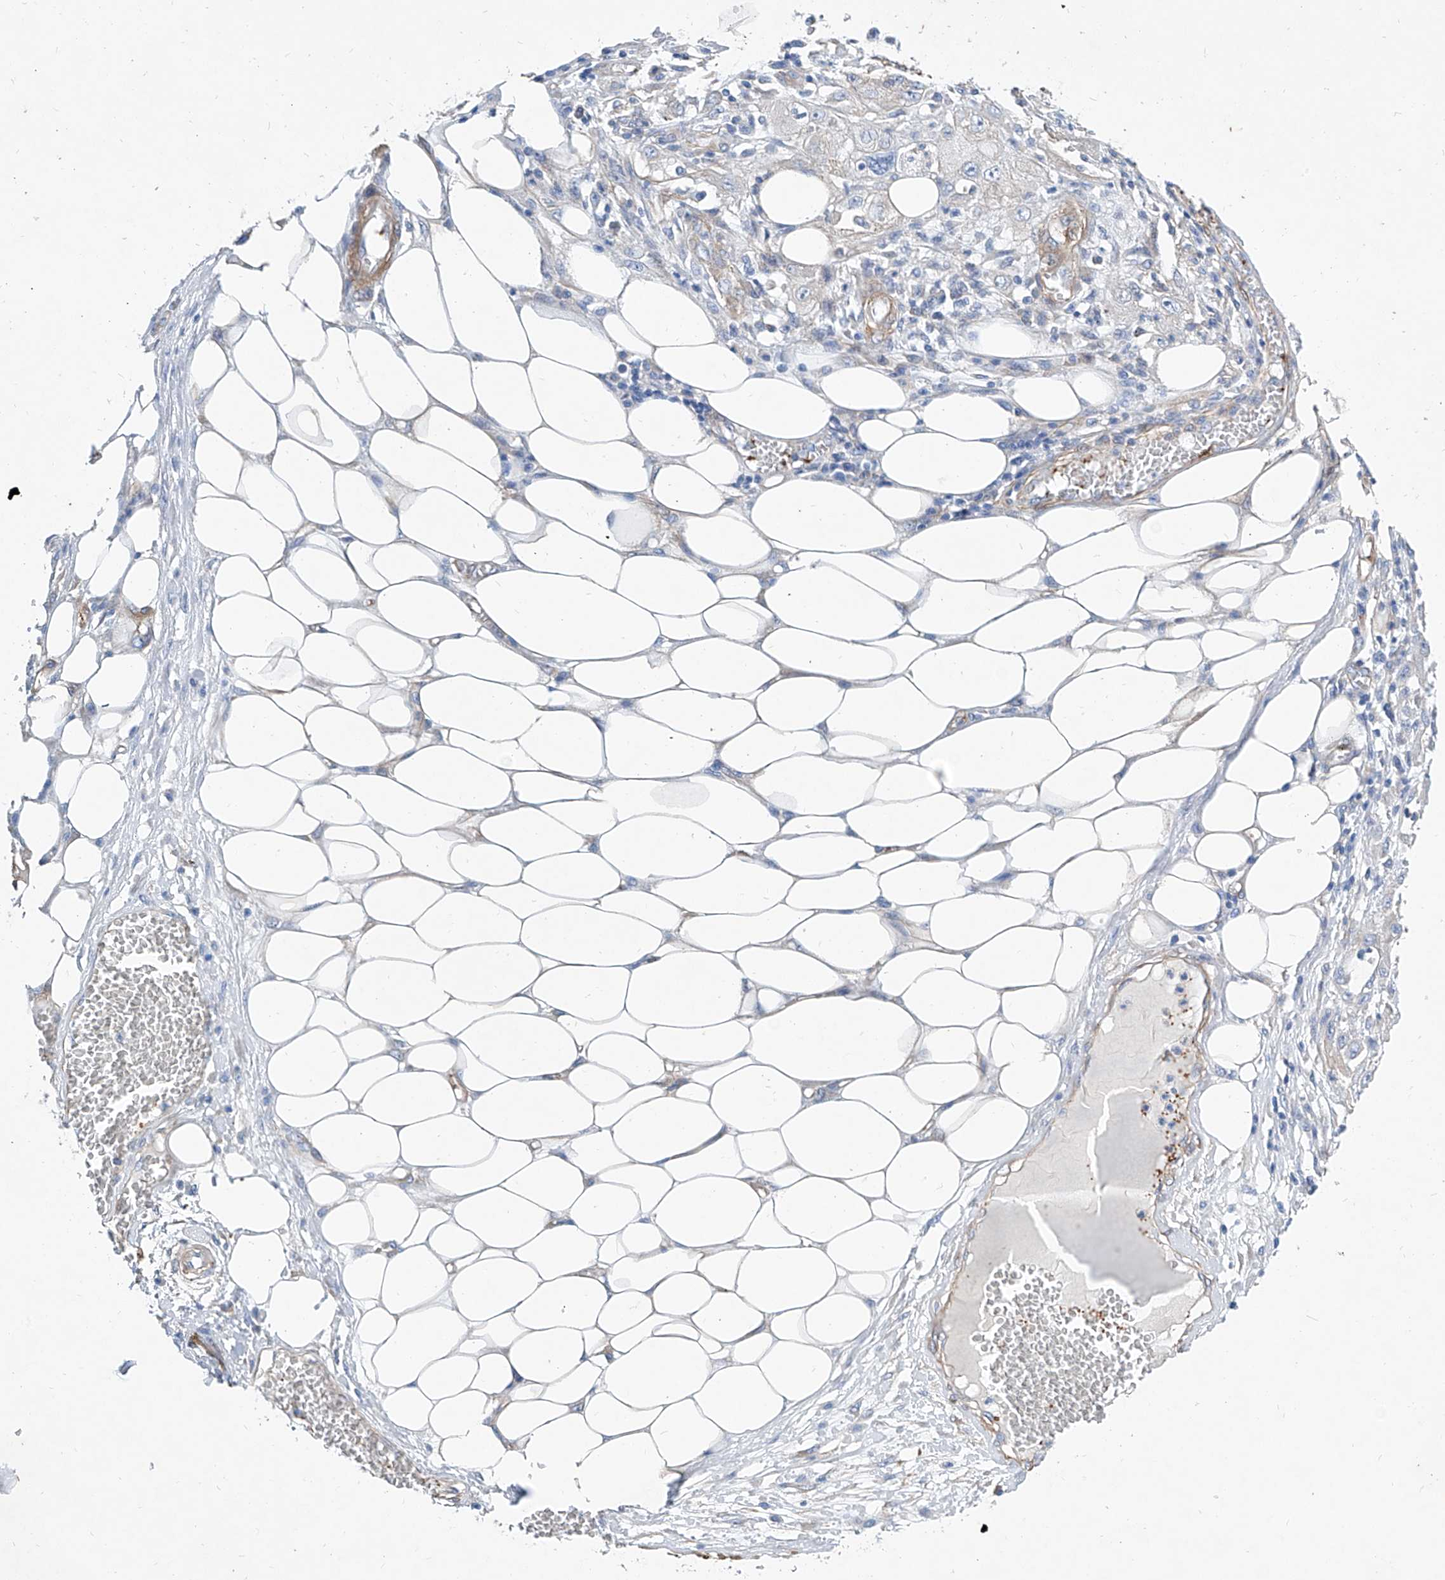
{"staining": {"intensity": "negative", "quantity": "none", "location": "none"}, "tissue": "skin cancer", "cell_type": "Tumor cells", "image_type": "cancer", "snomed": [{"axis": "morphology", "description": "Squamous cell carcinoma, NOS"}, {"axis": "morphology", "description": "Squamous cell carcinoma, metastatic, NOS"}, {"axis": "topography", "description": "Skin"}, {"axis": "topography", "description": "Lymph node"}], "caption": "Immunohistochemical staining of human skin cancer (squamous cell carcinoma) reveals no significant staining in tumor cells.", "gene": "TAS2R60", "patient": {"sex": "male", "age": 75}}